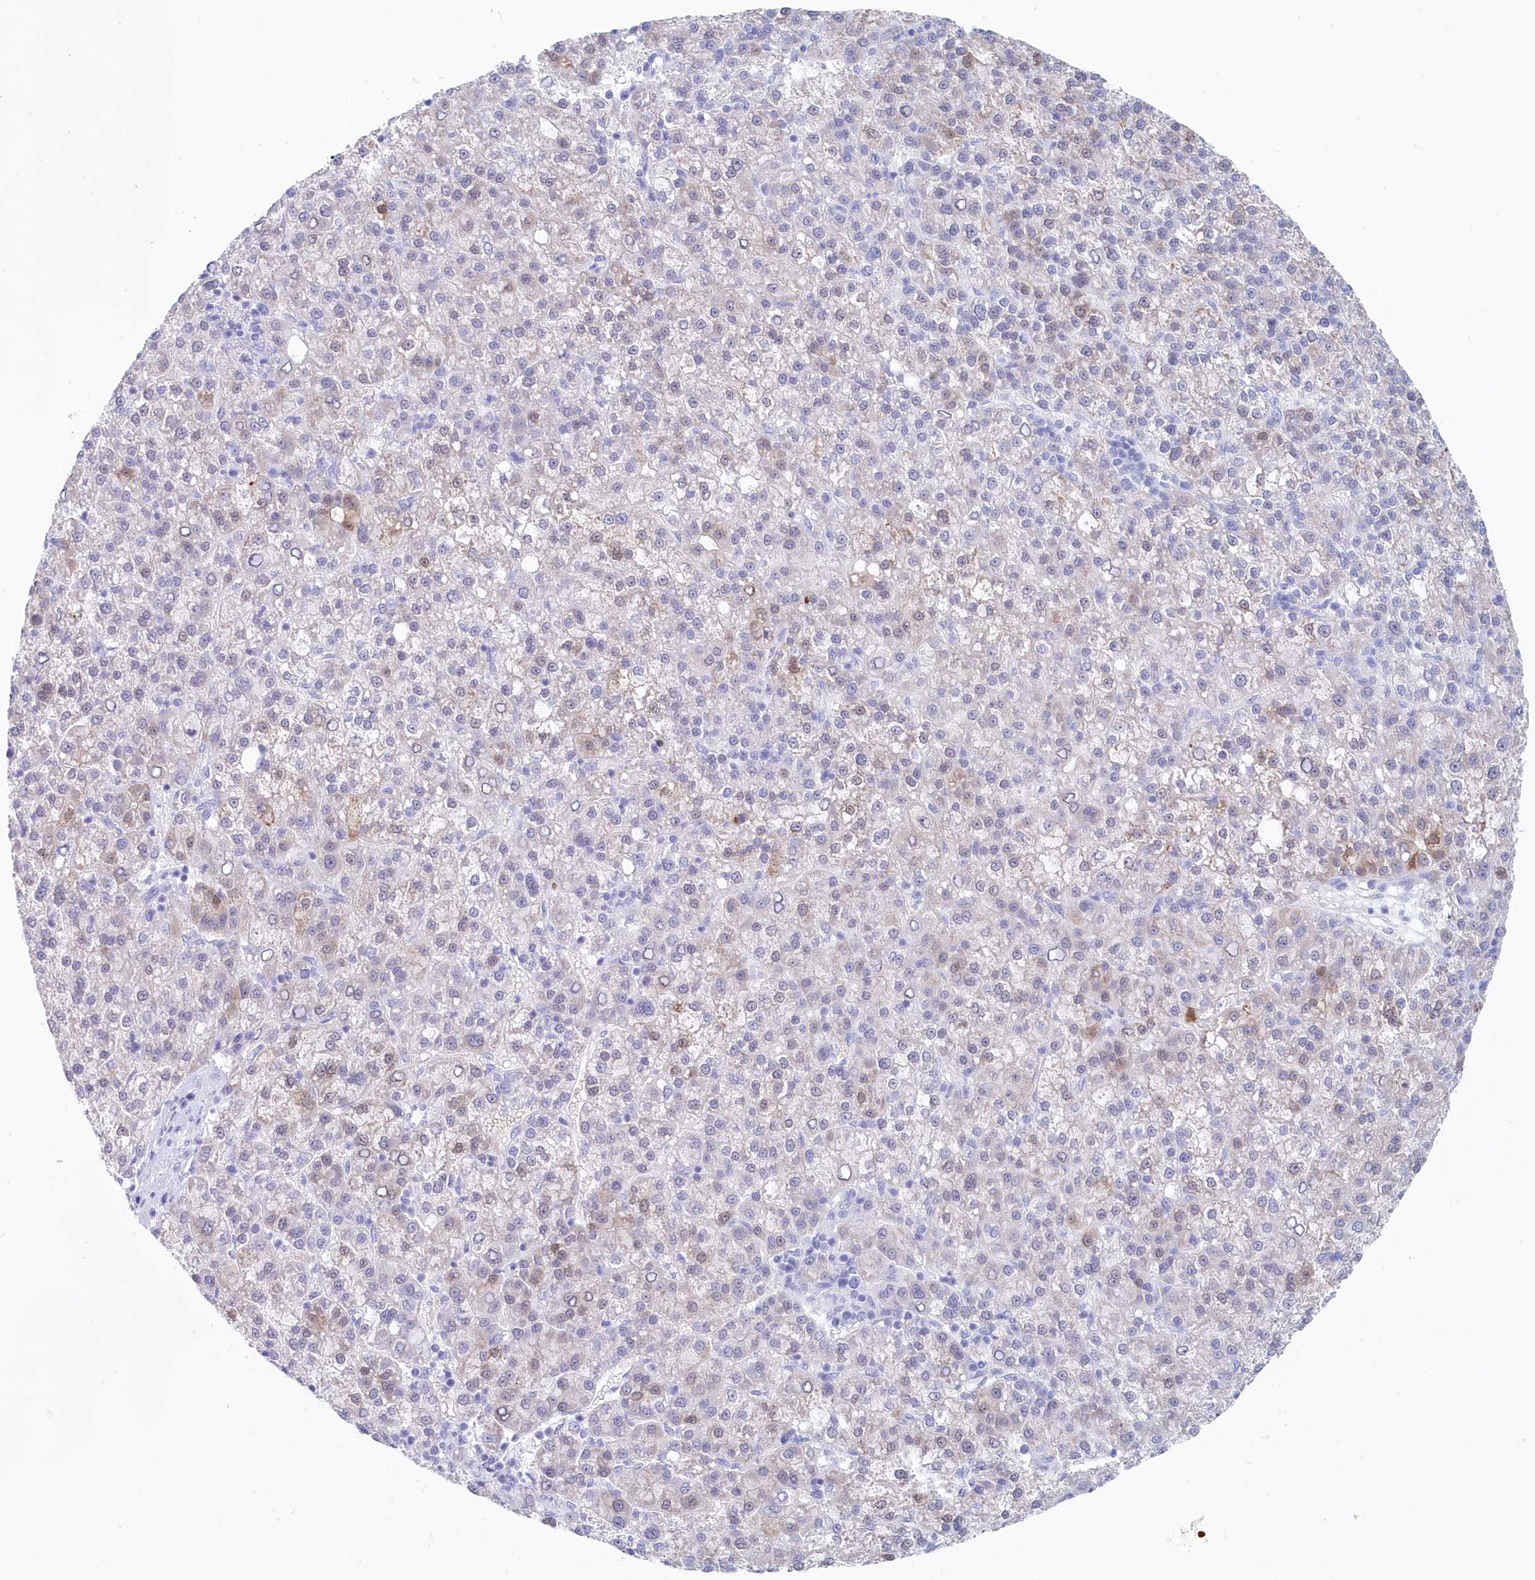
{"staining": {"intensity": "weak", "quantity": "<25%", "location": "cytoplasmic/membranous"}, "tissue": "liver cancer", "cell_type": "Tumor cells", "image_type": "cancer", "snomed": [{"axis": "morphology", "description": "Carcinoma, Hepatocellular, NOS"}, {"axis": "topography", "description": "Liver"}], "caption": "The photomicrograph displays no staining of tumor cells in liver cancer. Nuclei are stained in blue.", "gene": "CSNK1G2", "patient": {"sex": "female", "age": 58}}